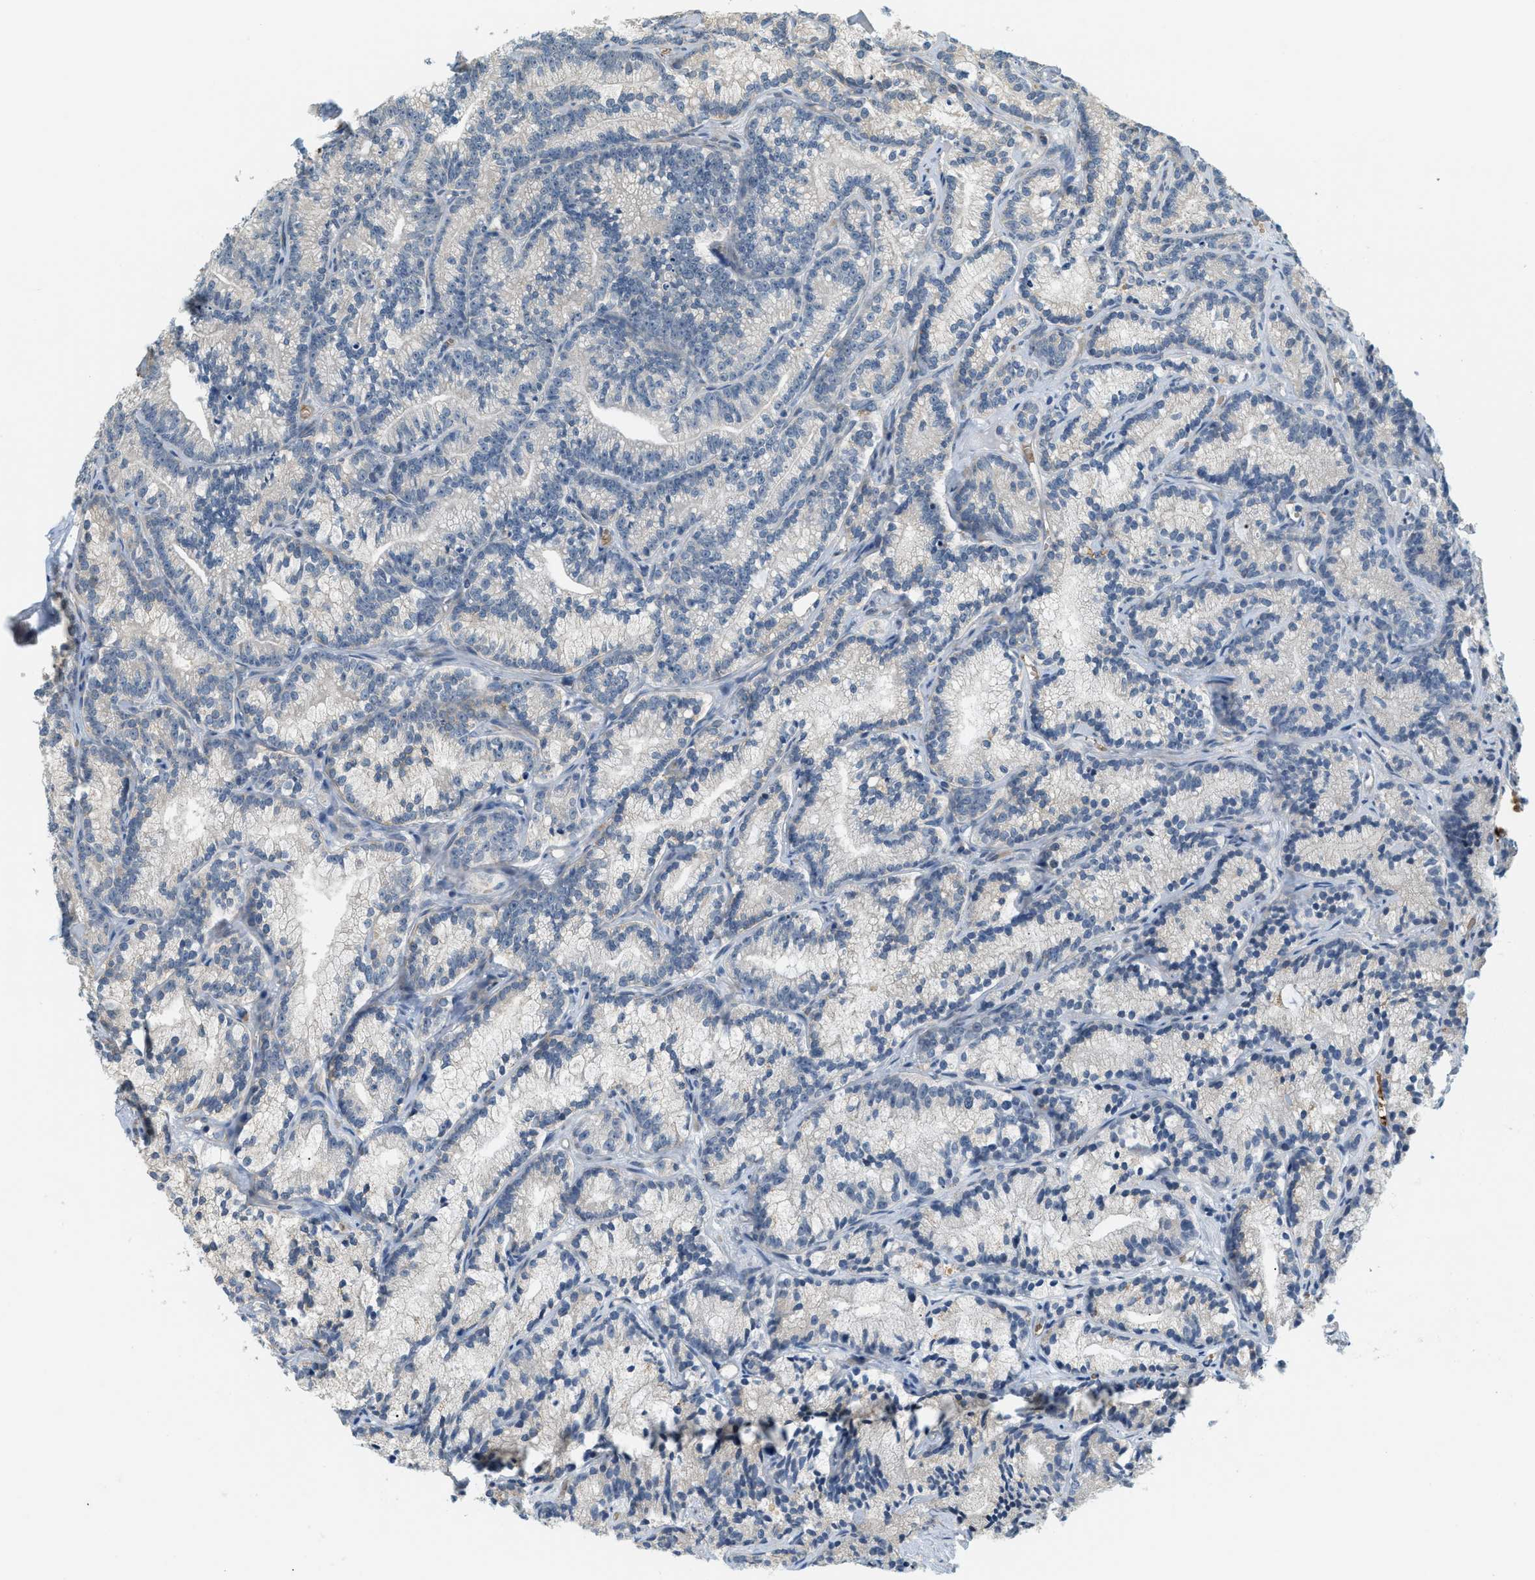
{"staining": {"intensity": "negative", "quantity": "none", "location": "none"}, "tissue": "prostate cancer", "cell_type": "Tumor cells", "image_type": "cancer", "snomed": [{"axis": "morphology", "description": "Adenocarcinoma, Low grade"}, {"axis": "topography", "description": "Prostate"}], "caption": "This is a photomicrograph of immunohistochemistry (IHC) staining of prostate cancer, which shows no expression in tumor cells. Nuclei are stained in blue.", "gene": "CYTH2", "patient": {"sex": "male", "age": 89}}